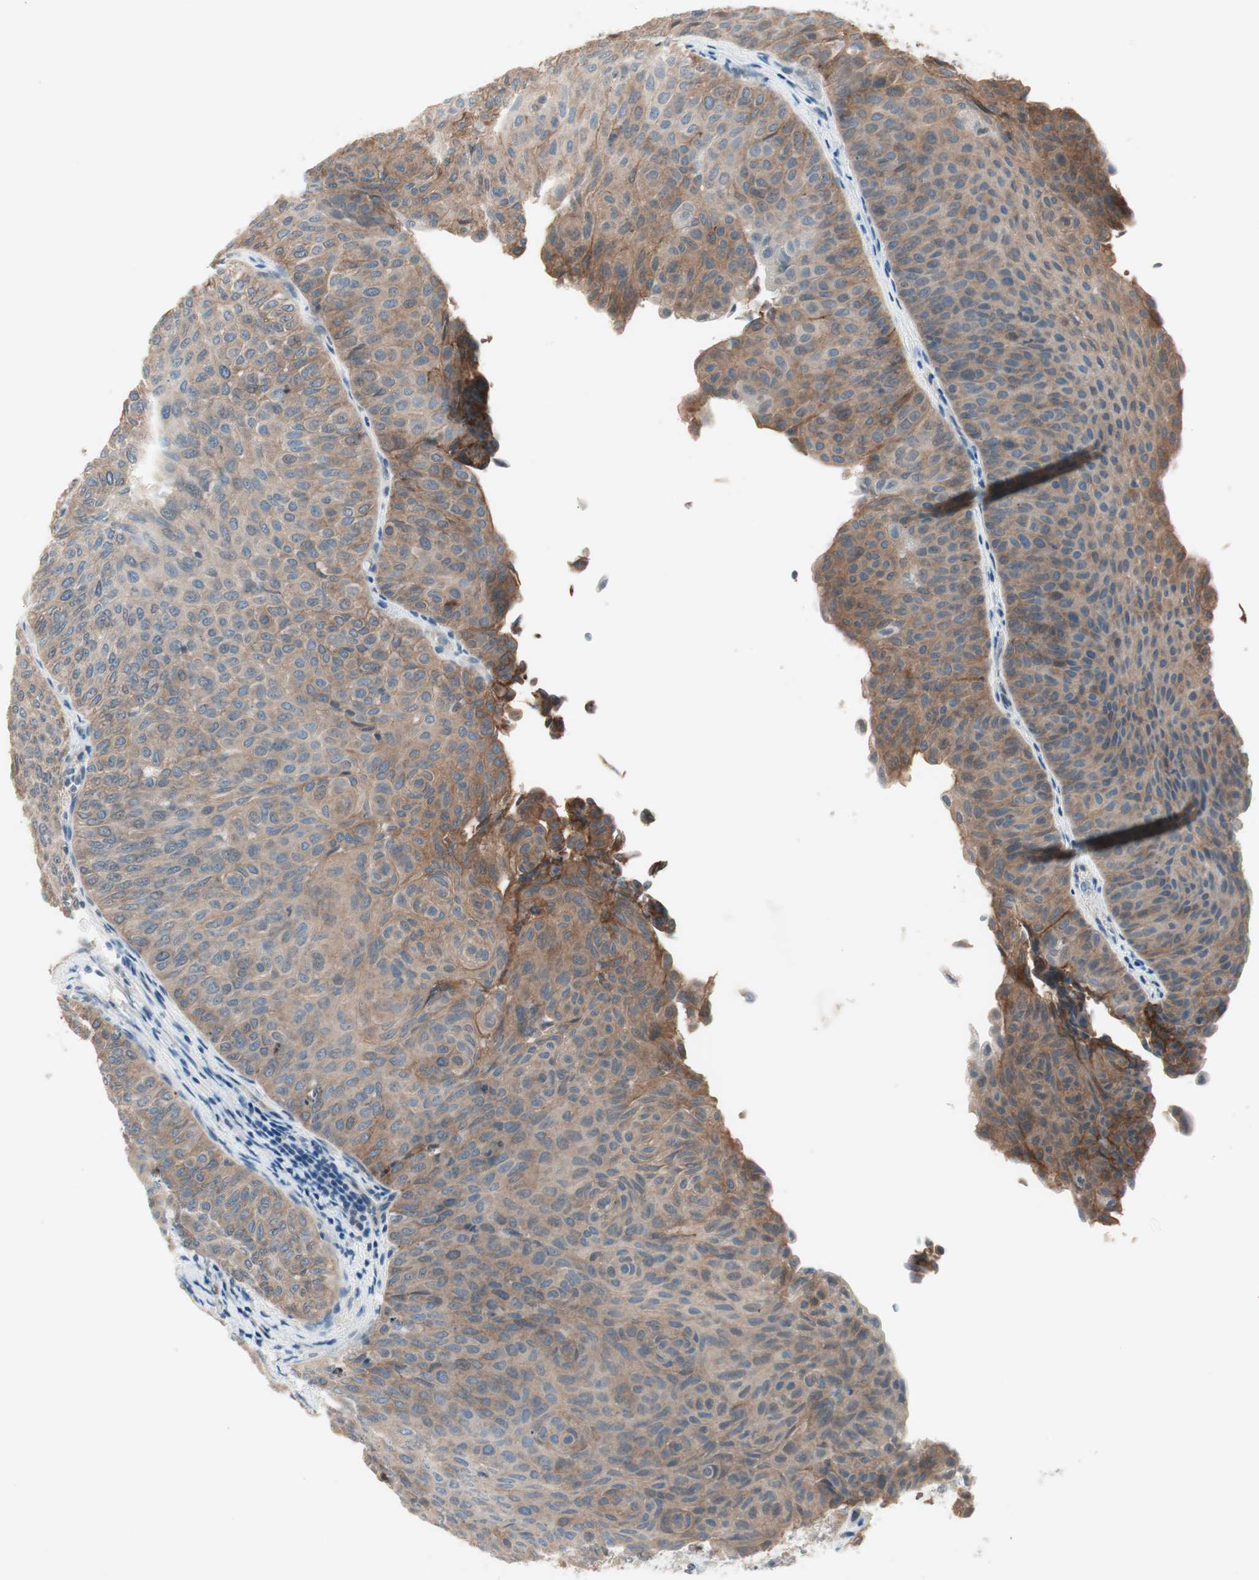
{"staining": {"intensity": "moderate", "quantity": "25%-75%", "location": "cytoplasmic/membranous"}, "tissue": "urothelial cancer", "cell_type": "Tumor cells", "image_type": "cancer", "snomed": [{"axis": "morphology", "description": "Urothelial carcinoma, Low grade"}, {"axis": "topography", "description": "Urinary bladder"}], "caption": "This is a micrograph of IHC staining of urothelial cancer, which shows moderate staining in the cytoplasmic/membranous of tumor cells.", "gene": "ITGB4", "patient": {"sex": "male", "age": 78}}